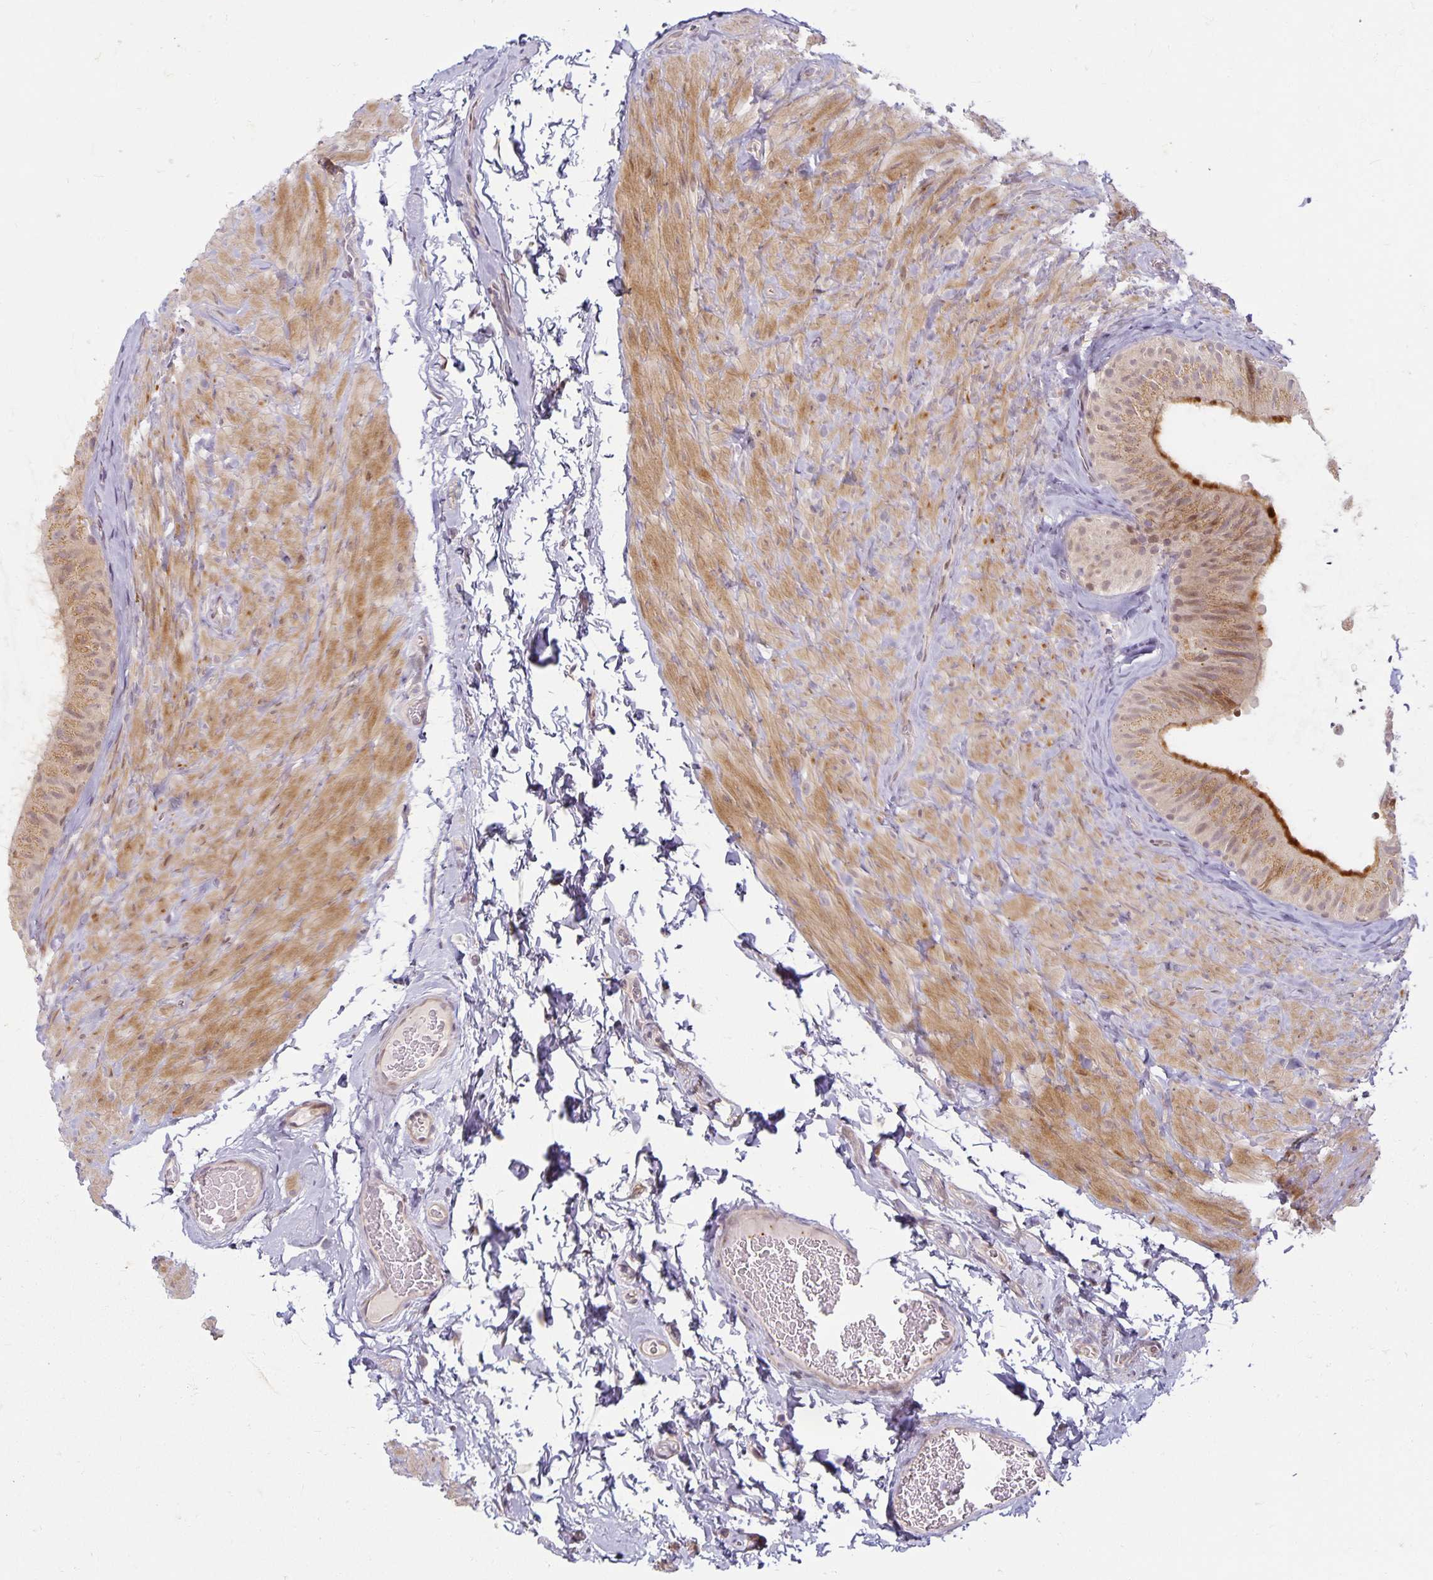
{"staining": {"intensity": "moderate", "quantity": "25%-75%", "location": "cytoplasmic/membranous"}, "tissue": "epididymis", "cell_type": "Glandular cells", "image_type": "normal", "snomed": [{"axis": "morphology", "description": "Normal tissue, NOS"}, {"axis": "topography", "description": "Epididymis, spermatic cord, NOS"}, {"axis": "topography", "description": "Epididymis"}], "caption": "Glandular cells display moderate cytoplasmic/membranous expression in approximately 25%-75% of cells in unremarkable epididymis.", "gene": "EHF", "patient": {"sex": "male", "age": 31}}